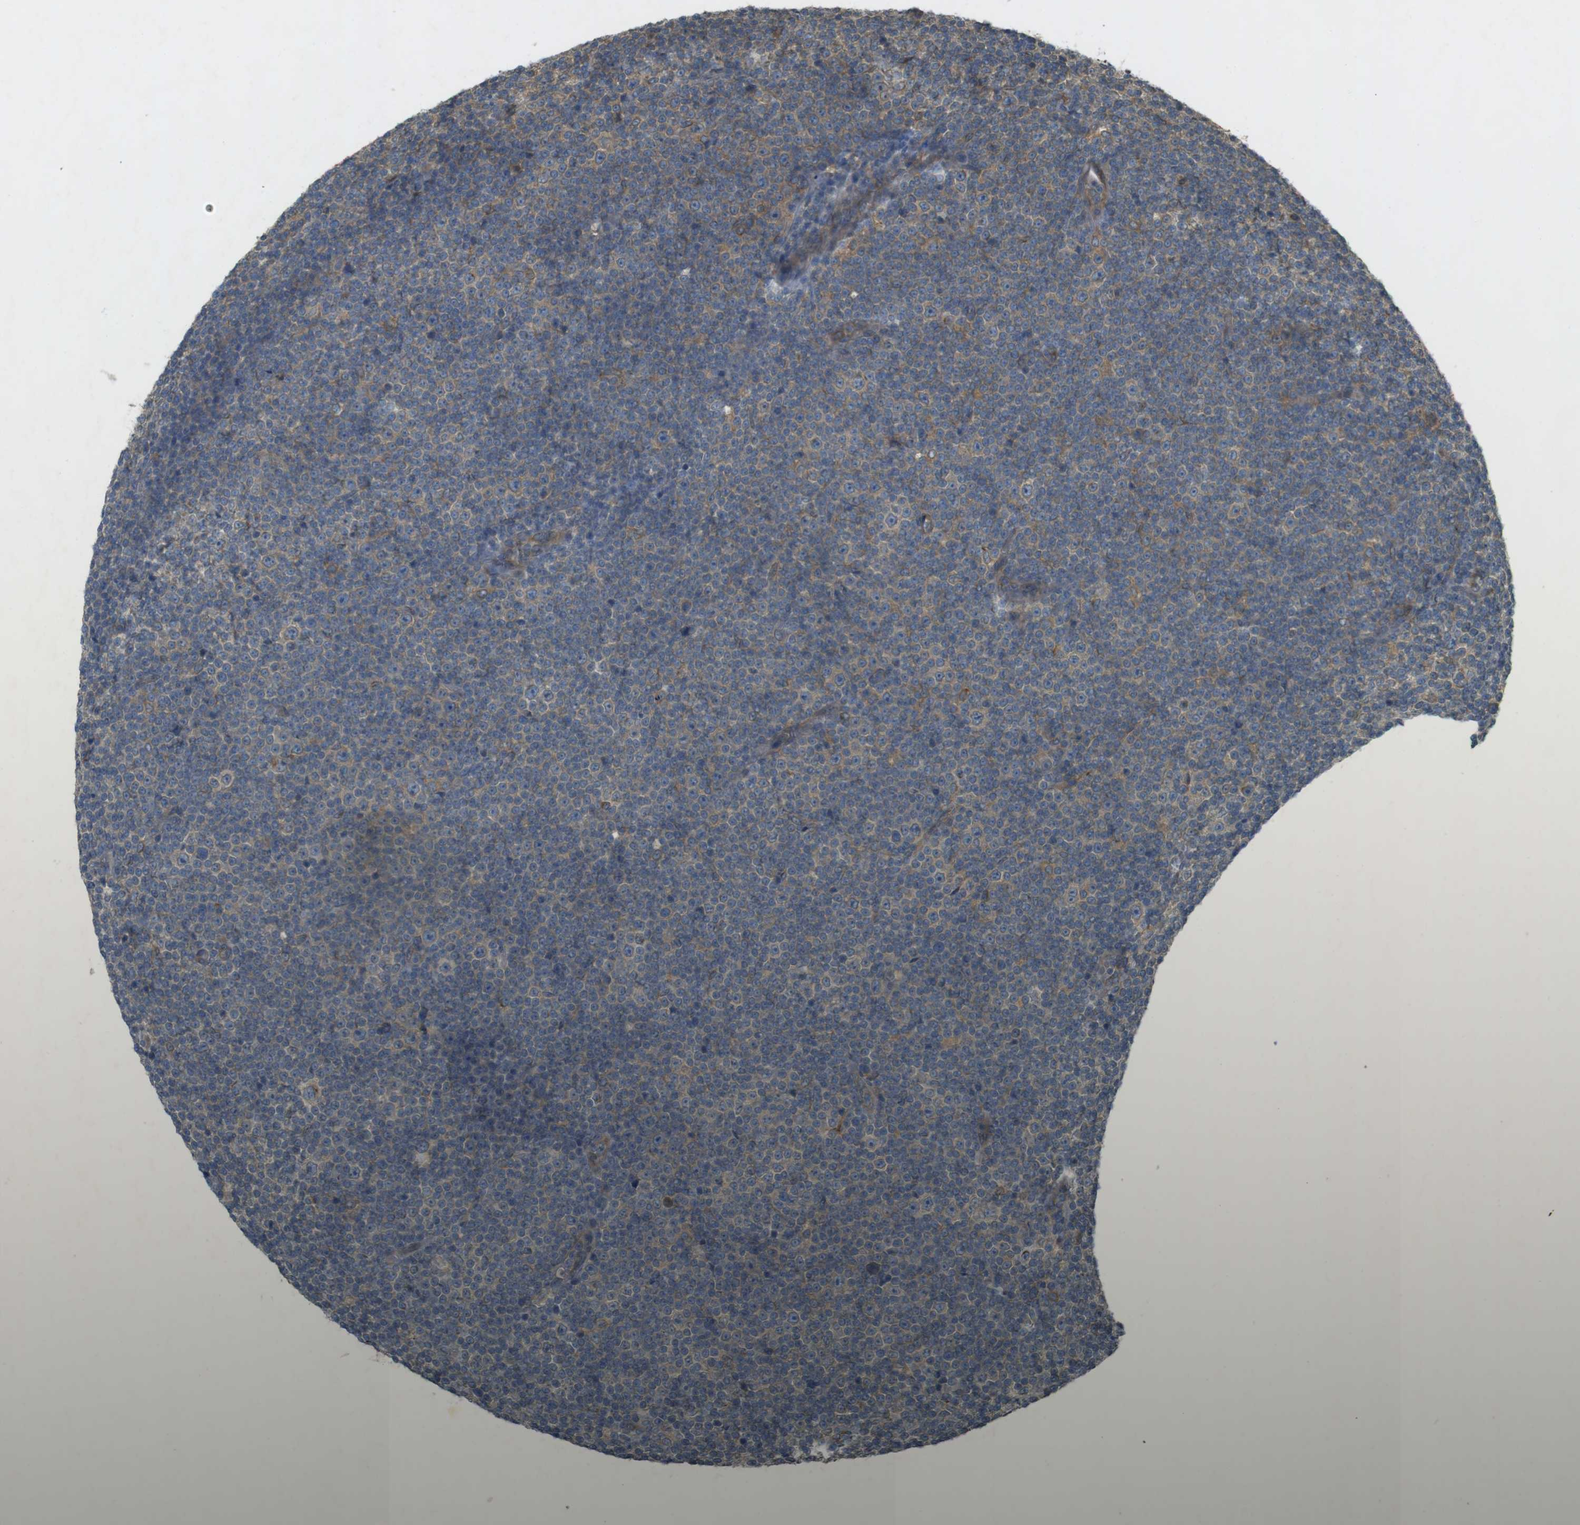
{"staining": {"intensity": "moderate", "quantity": ">75%", "location": "cytoplasmic/membranous"}, "tissue": "lymphoma", "cell_type": "Tumor cells", "image_type": "cancer", "snomed": [{"axis": "morphology", "description": "Malignant lymphoma, non-Hodgkin's type, Low grade"}, {"axis": "topography", "description": "Lymph node"}], "caption": "An IHC histopathology image of neoplastic tissue is shown. Protein staining in brown labels moderate cytoplasmic/membranous positivity in lymphoma within tumor cells. (brown staining indicates protein expression, while blue staining denotes nuclei).", "gene": "KIF5B", "patient": {"sex": "female", "age": 67}}